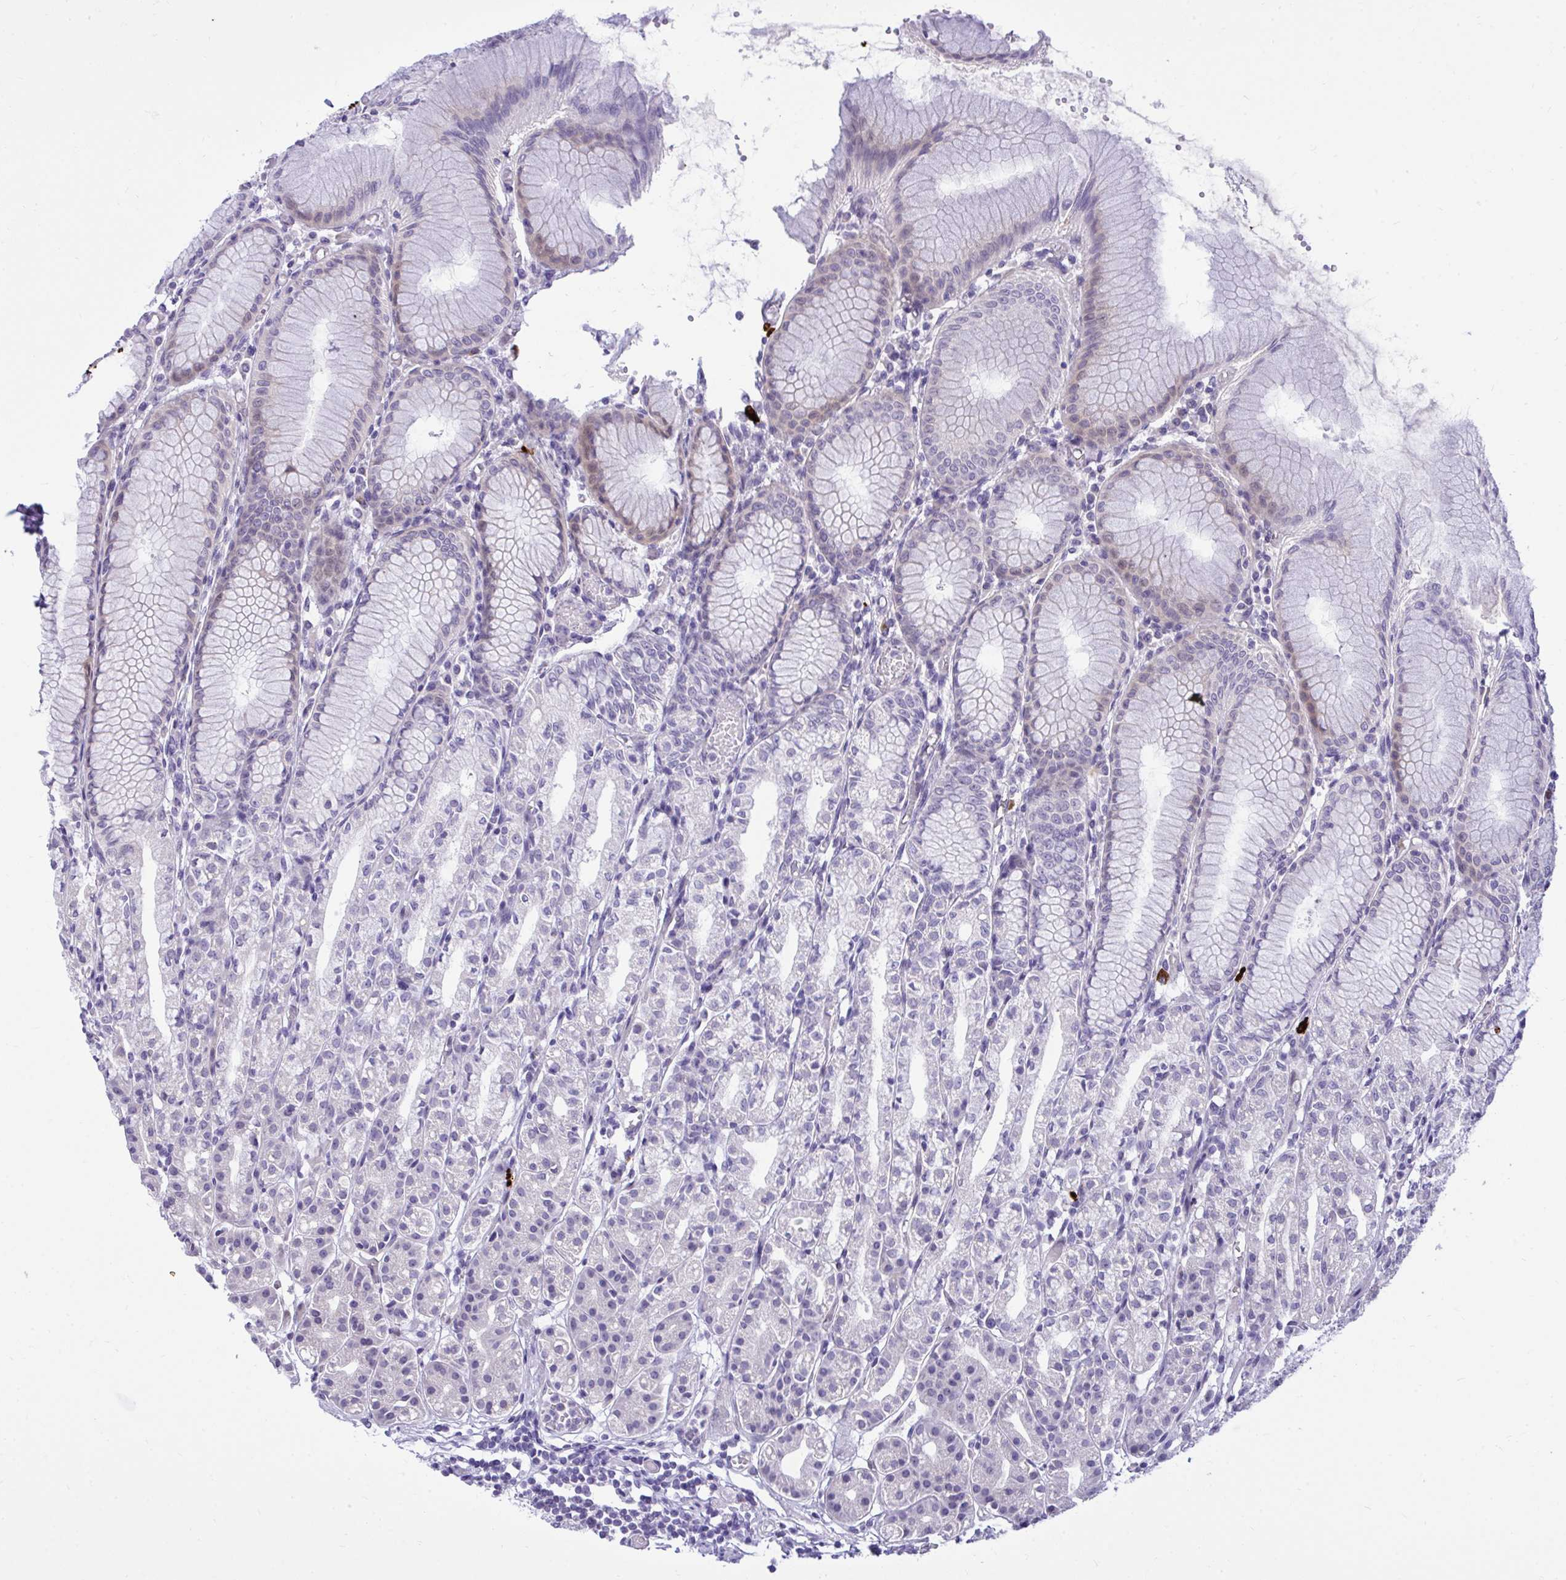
{"staining": {"intensity": "weak", "quantity": "<25%", "location": "cytoplasmic/membranous"}, "tissue": "stomach", "cell_type": "Glandular cells", "image_type": "normal", "snomed": [{"axis": "morphology", "description": "Normal tissue, NOS"}, {"axis": "topography", "description": "Stomach"}], "caption": "Immunohistochemistry (IHC) photomicrograph of unremarkable stomach: human stomach stained with DAB reveals no significant protein staining in glandular cells. (Brightfield microscopy of DAB (3,3'-diaminobenzidine) IHC at high magnification).", "gene": "HMBOX1", "patient": {"sex": "female", "age": 57}}